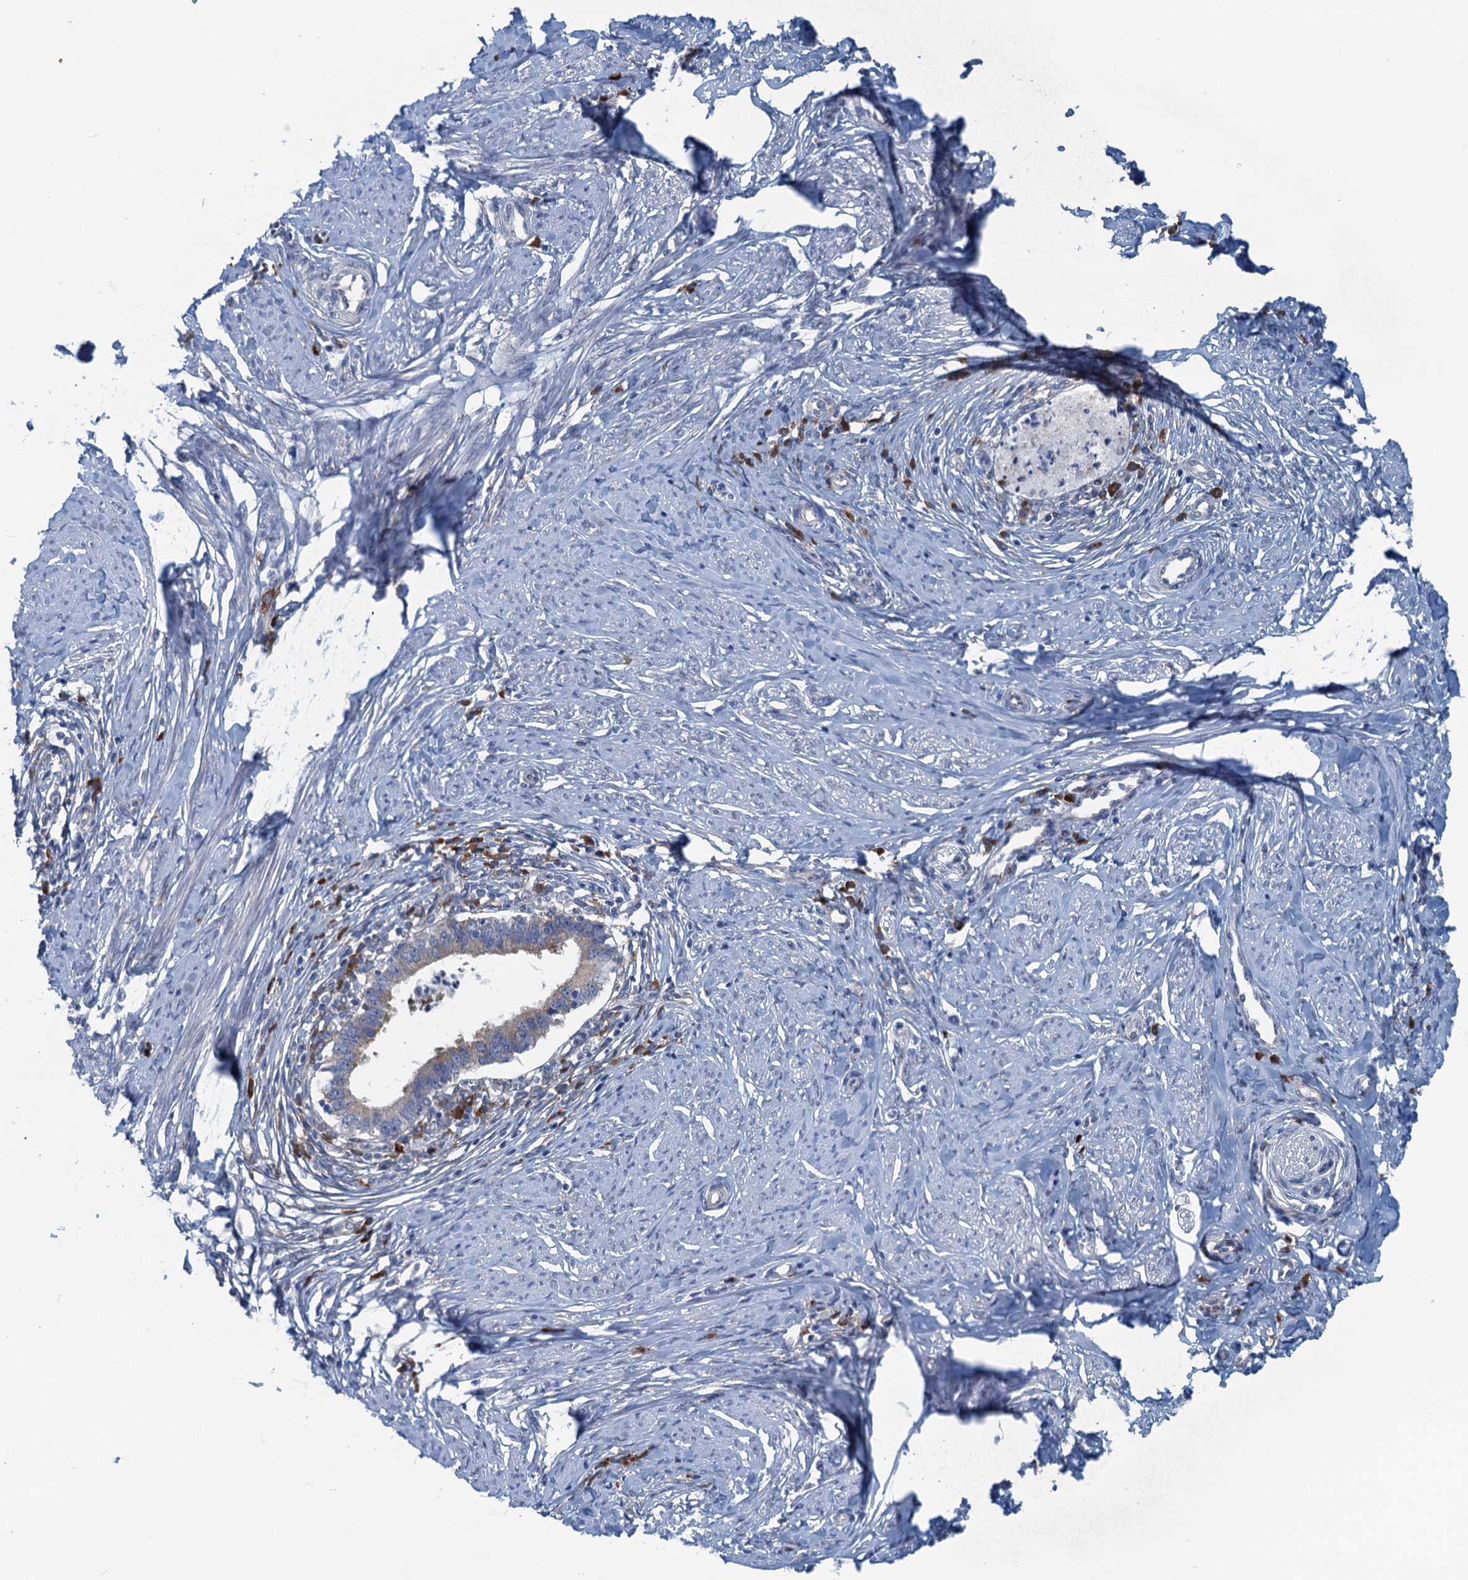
{"staining": {"intensity": "weak", "quantity": "25%-75%", "location": "cytoplasmic/membranous"}, "tissue": "cervical cancer", "cell_type": "Tumor cells", "image_type": "cancer", "snomed": [{"axis": "morphology", "description": "Adenocarcinoma, NOS"}, {"axis": "topography", "description": "Cervix"}], "caption": "The histopathology image displays immunohistochemical staining of adenocarcinoma (cervical). There is weak cytoplasmic/membranous positivity is appreciated in about 25%-75% of tumor cells. (IHC, brightfield microscopy, high magnification).", "gene": "MYDGF", "patient": {"sex": "female", "age": 36}}